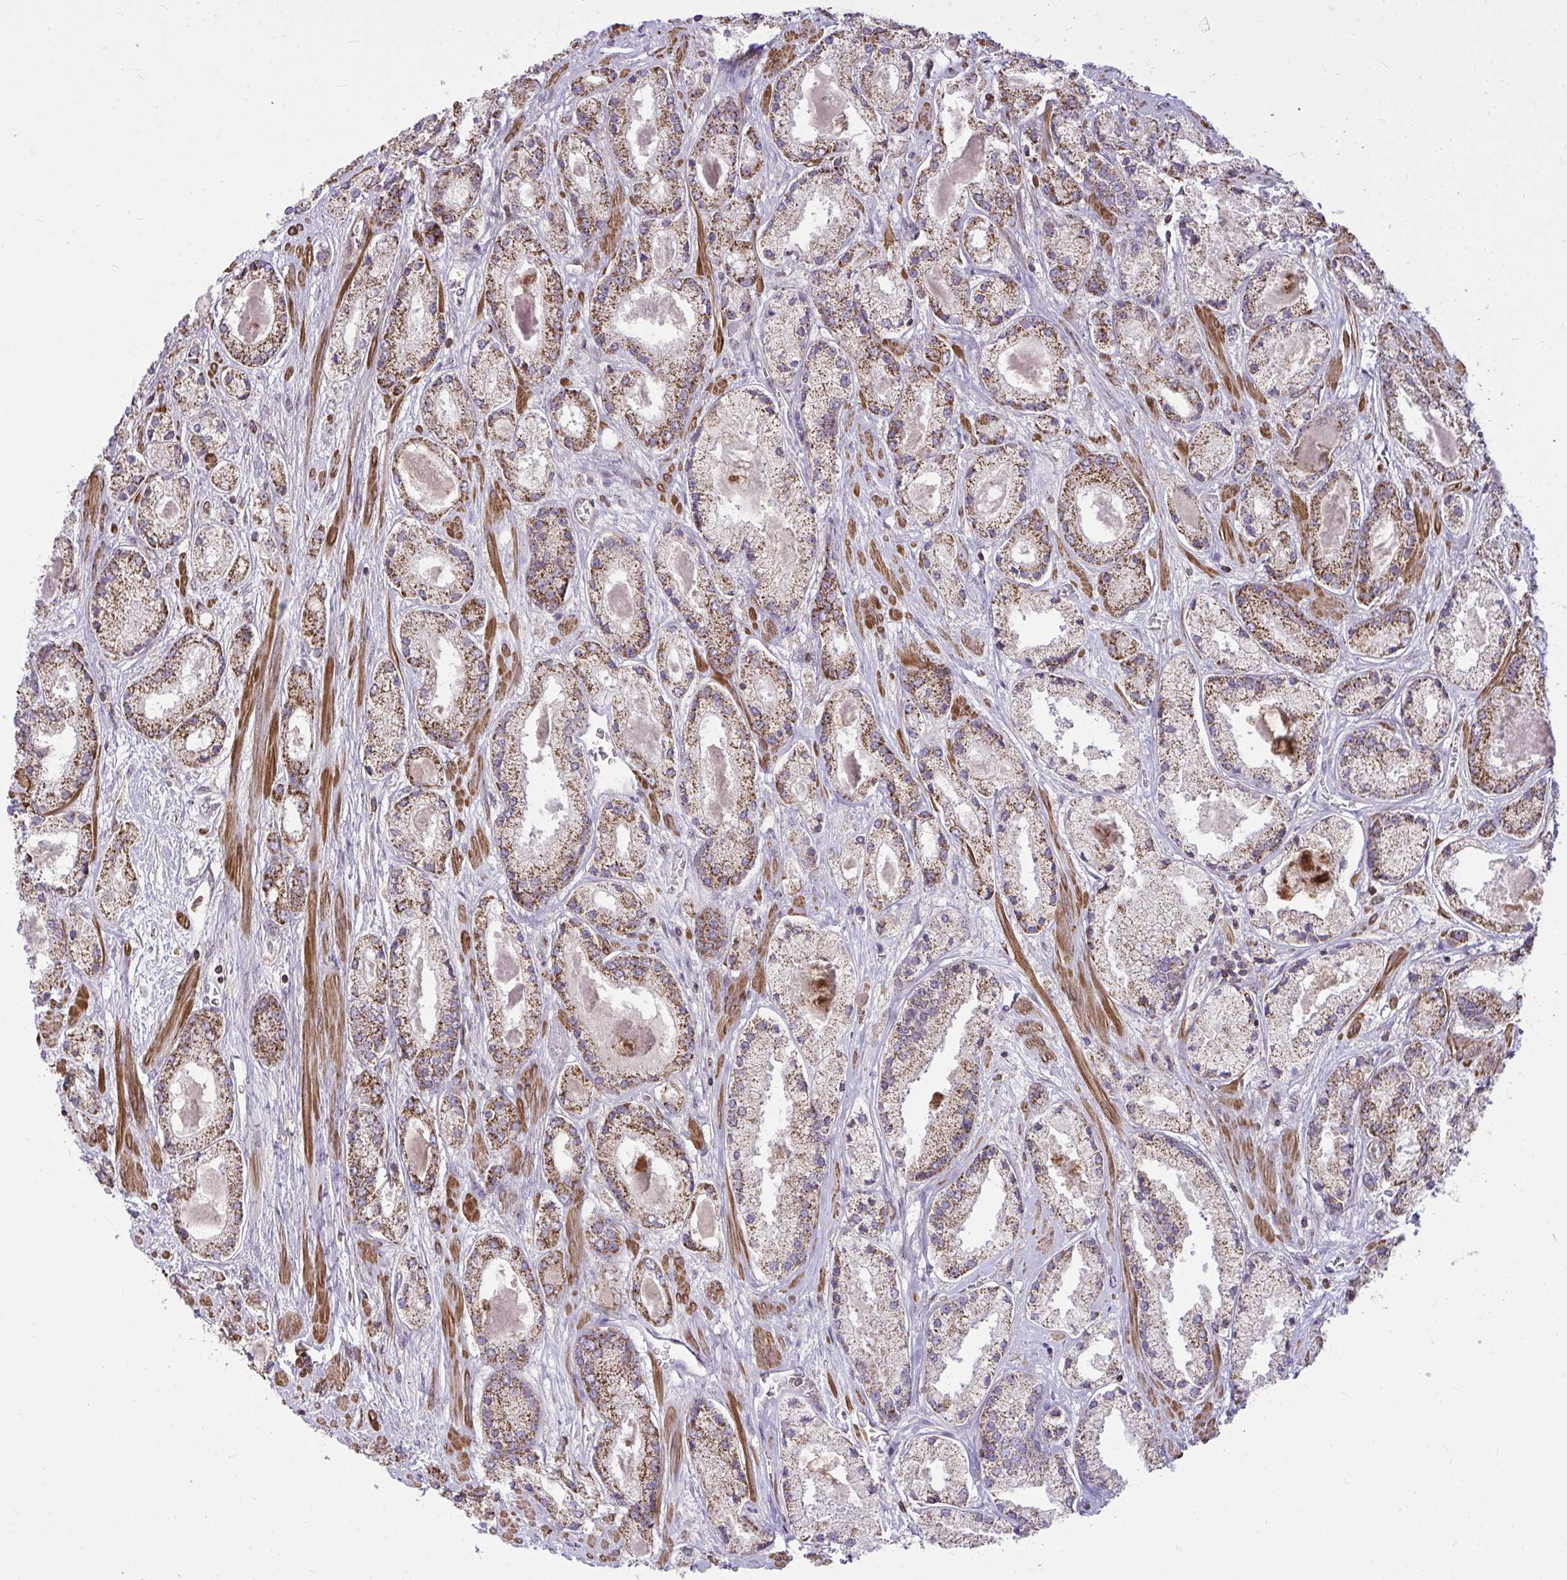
{"staining": {"intensity": "moderate", "quantity": ">75%", "location": "cytoplasmic/membranous"}, "tissue": "prostate cancer", "cell_type": "Tumor cells", "image_type": "cancer", "snomed": [{"axis": "morphology", "description": "Adenocarcinoma, High grade"}, {"axis": "topography", "description": "Prostate"}], "caption": "Immunohistochemical staining of human prostate cancer shows medium levels of moderate cytoplasmic/membranous expression in about >75% of tumor cells.", "gene": "SLC7A5", "patient": {"sex": "male", "age": 67}}